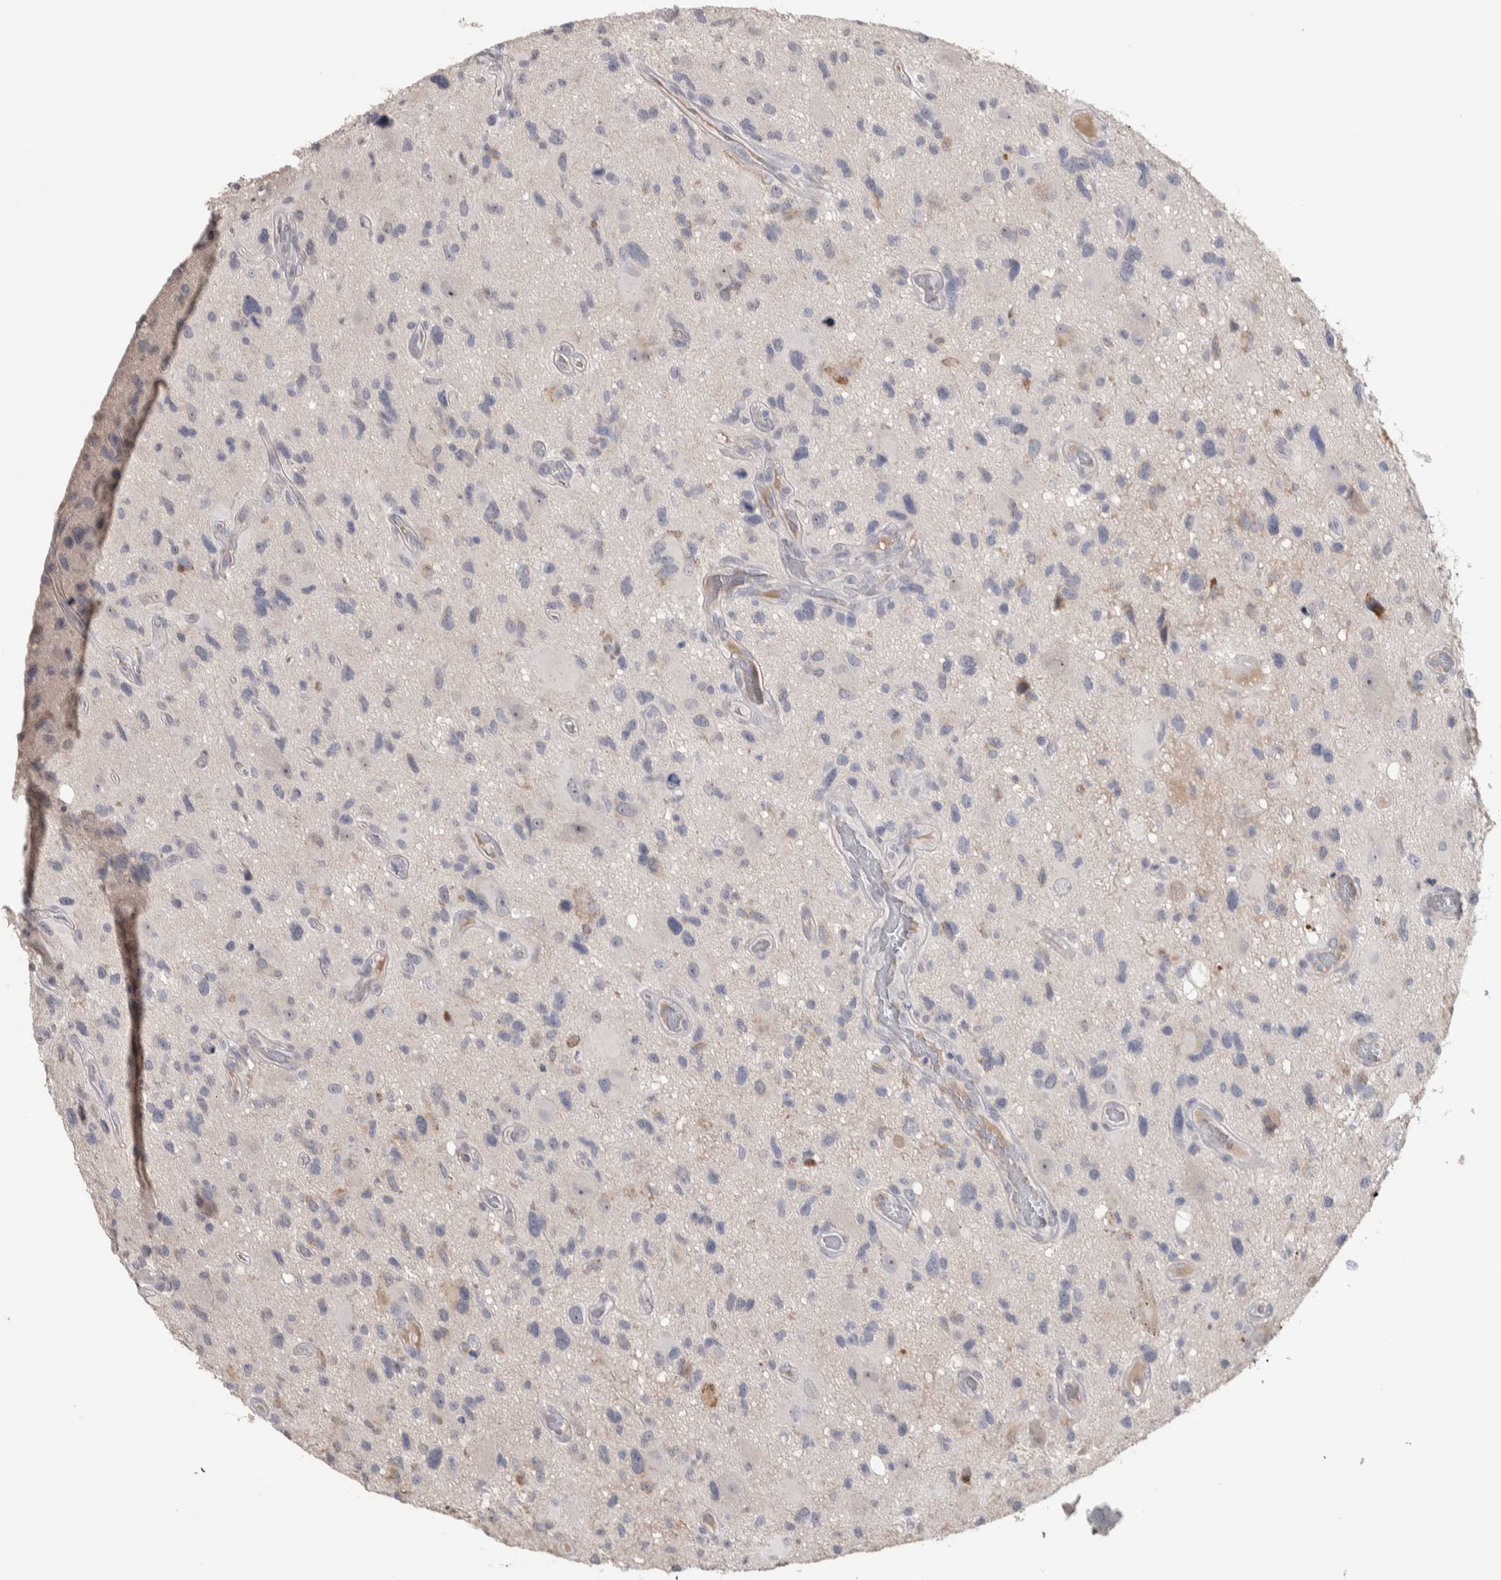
{"staining": {"intensity": "negative", "quantity": "none", "location": "none"}, "tissue": "glioma", "cell_type": "Tumor cells", "image_type": "cancer", "snomed": [{"axis": "morphology", "description": "Glioma, malignant, High grade"}, {"axis": "topography", "description": "Brain"}], "caption": "Immunohistochemistry (IHC) of human glioma exhibits no staining in tumor cells.", "gene": "TMEM102", "patient": {"sex": "male", "age": 33}}